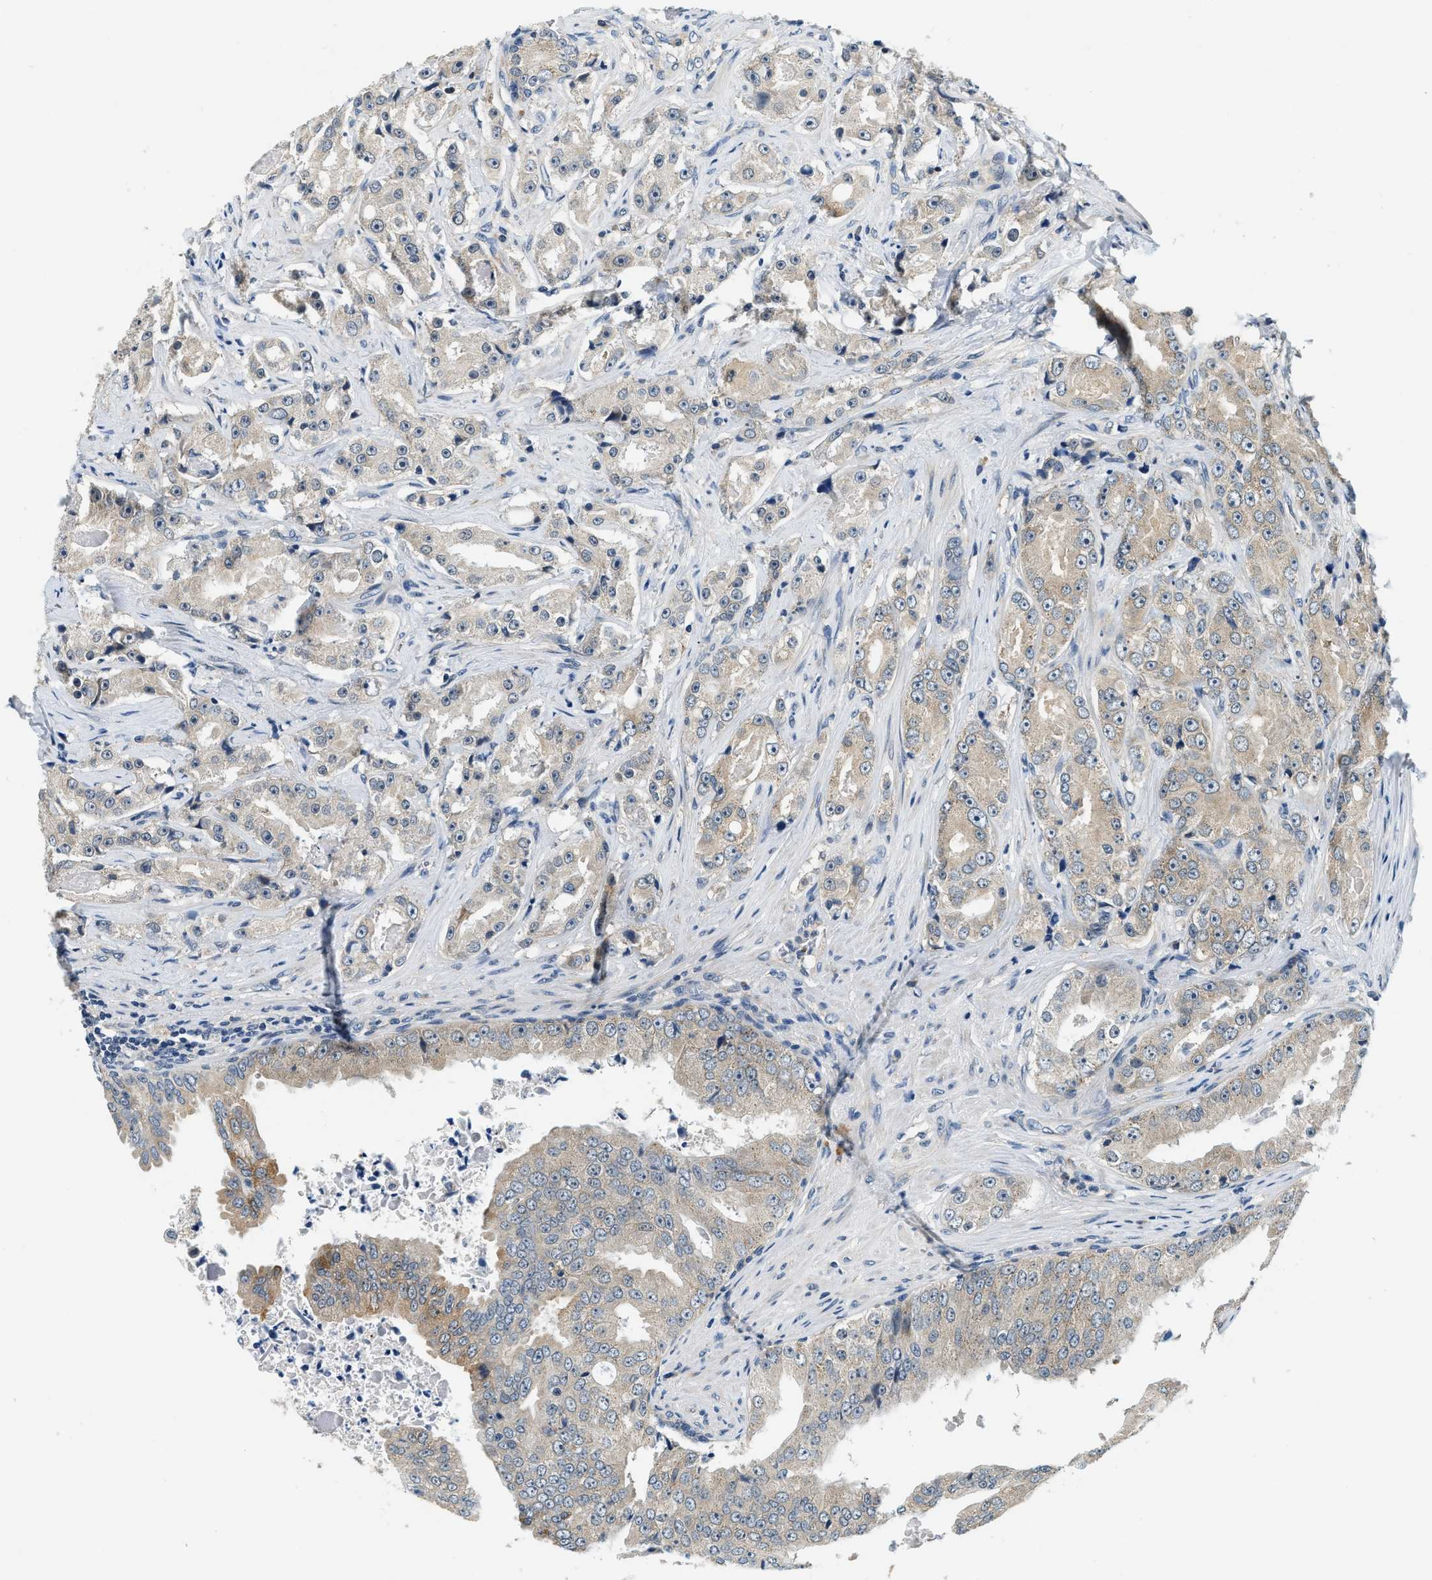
{"staining": {"intensity": "weak", "quantity": "<25%", "location": "cytoplasmic/membranous"}, "tissue": "prostate cancer", "cell_type": "Tumor cells", "image_type": "cancer", "snomed": [{"axis": "morphology", "description": "Adenocarcinoma, High grade"}, {"axis": "topography", "description": "Prostate"}], "caption": "The image reveals no staining of tumor cells in prostate high-grade adenocarcinoma. The staining was performed using DAB (3,3'-diaminobenzidine) to visualize the protein expression in brown, while the nuclei were stained in blue with hematoxylin (Magnification: 20x).", "gene": "YAE1", "patient": {"sex": "male", "age": 73}}